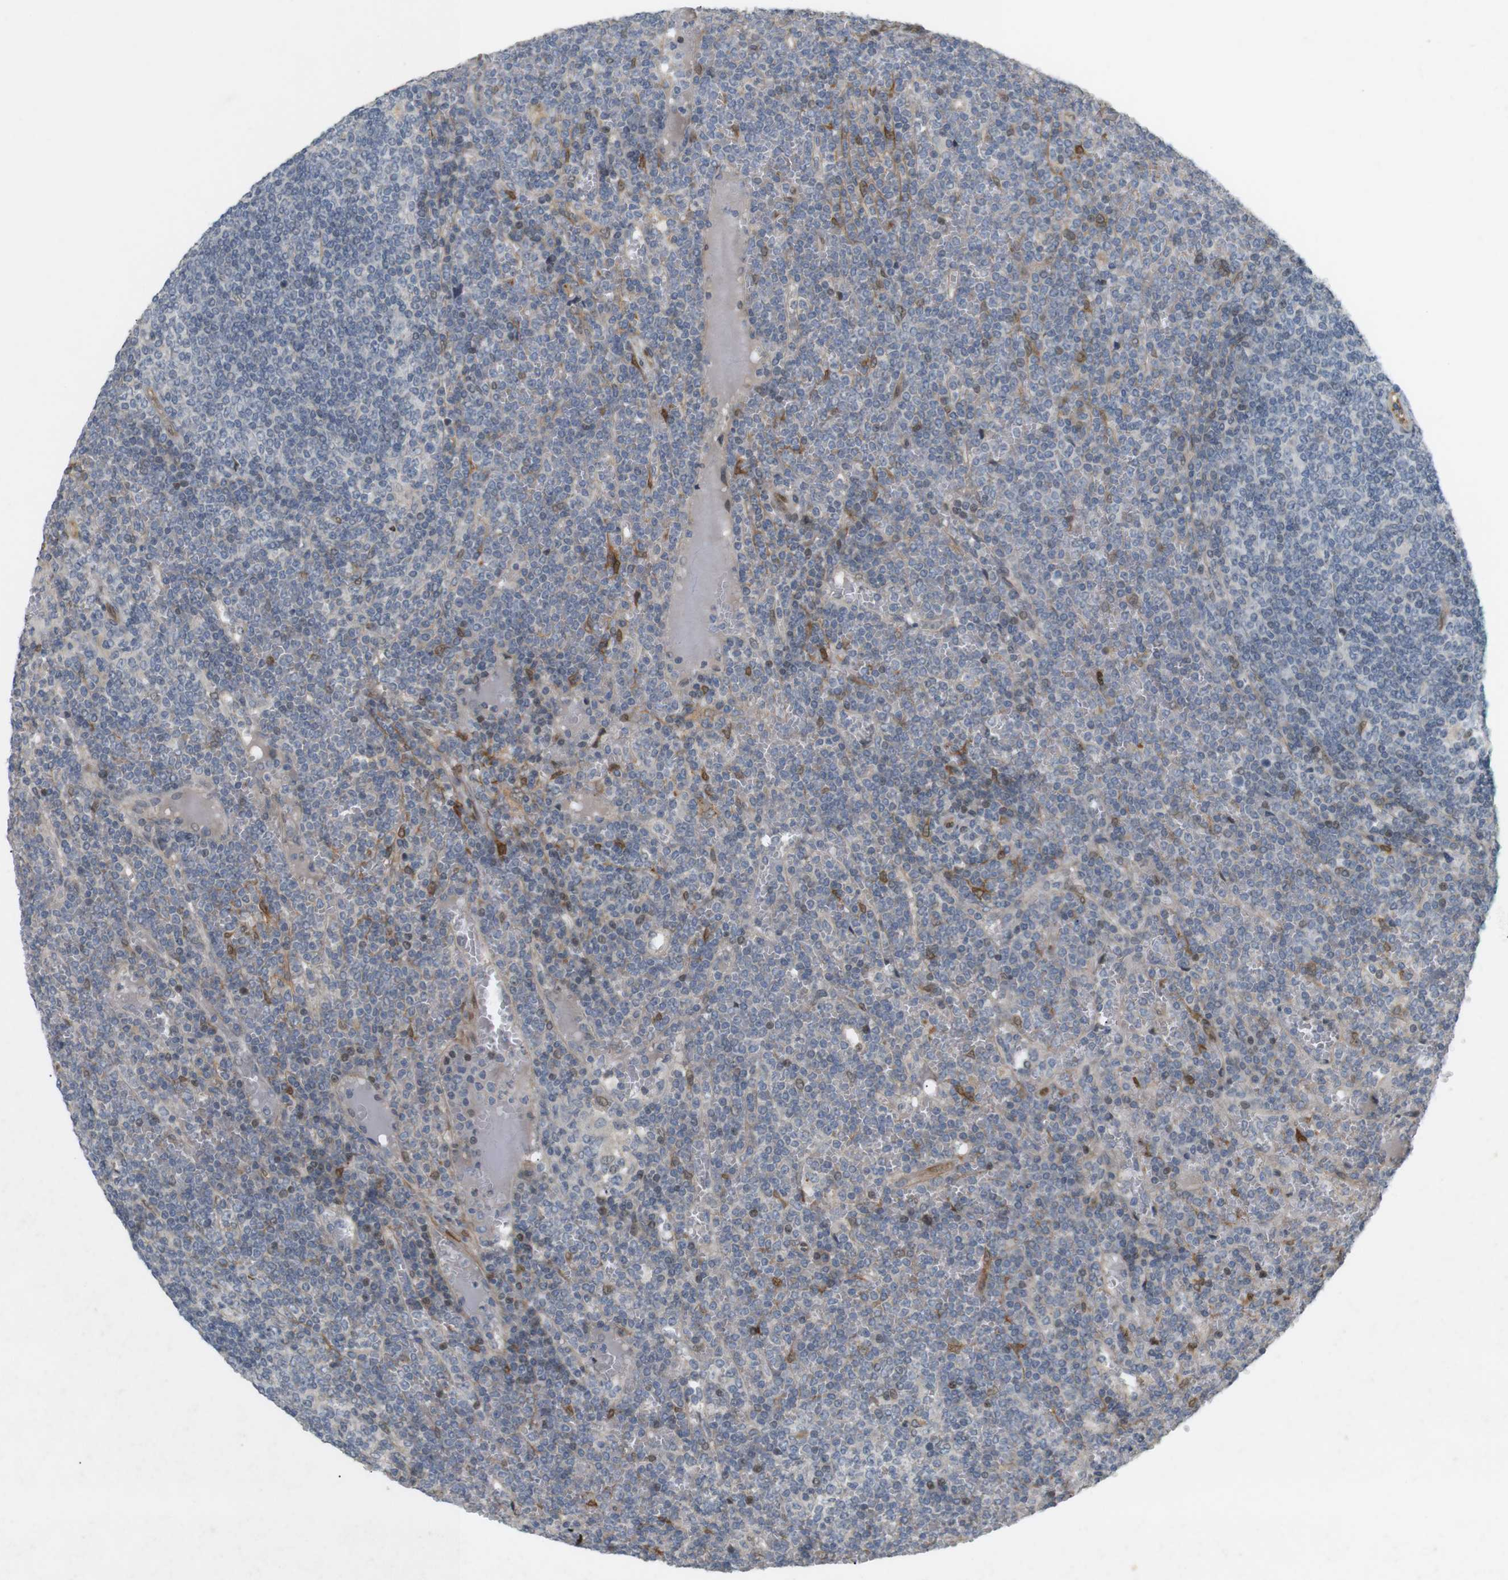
{"staining": {"intensity": "negative", "quantity": "none", "location": "none"}, "tissue": "lymphoma", "cell_type": "Tumor cells", "image_type": "cancer", "snomed": [{"axis": "morphology", "description": "Malignant lymphoma, non-Hodgkin's type, Low grade"}, {"axis": "topography", "description": "Spleen"}], "caption": "Immunohistochemistry of low-grade malignant lymphoma, non-Hodgkin's type shows no staining in tumor cells.", "gene": "PPP1R14A", "patient": {"sex": "female", "age": 19}}